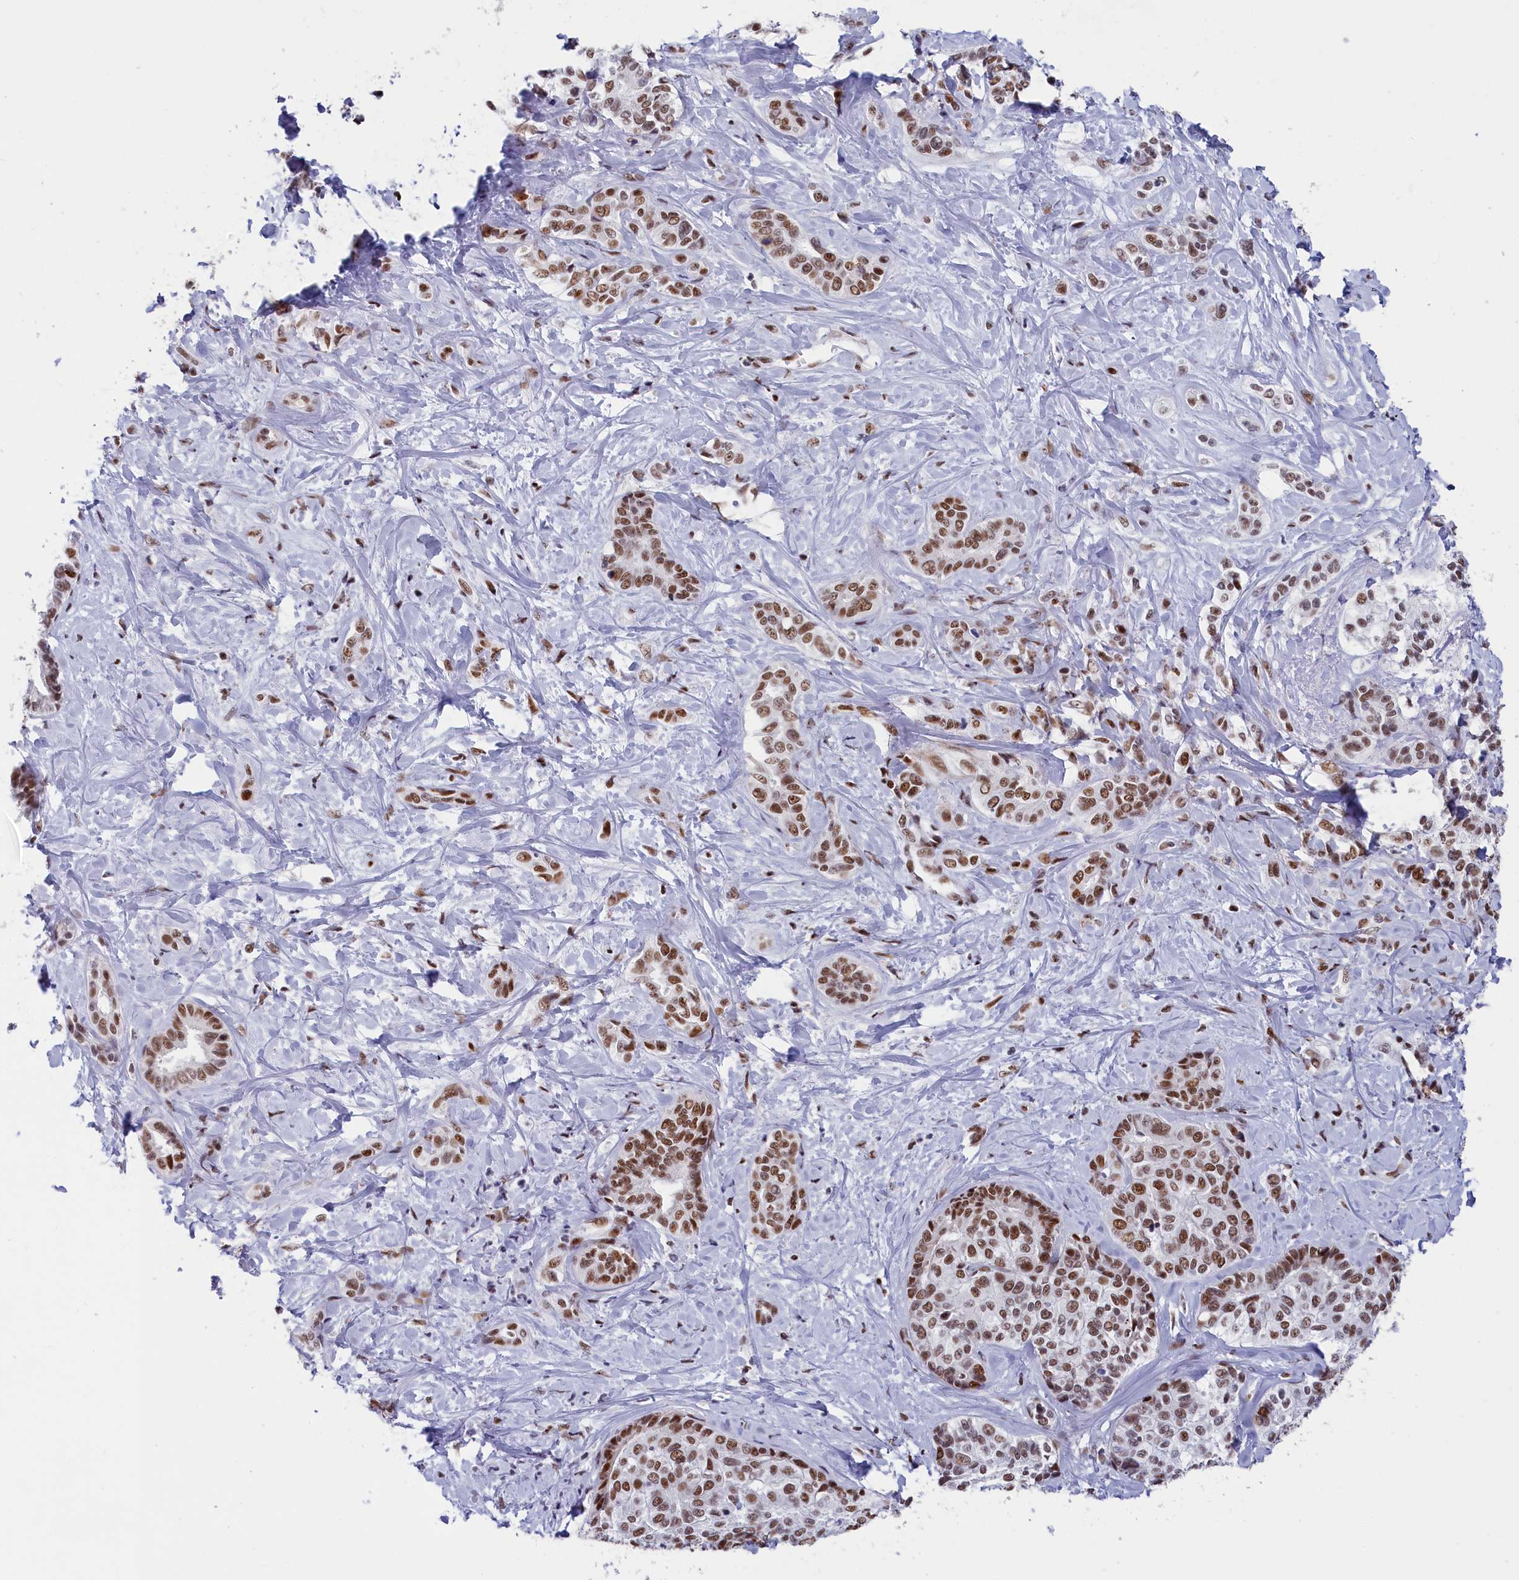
{"staining": {"intensity": "moderate", "quantity": ">75%", "location": "nuclear"}, "tissue": "liver cancer", "cell_type": "Tumor cells", "image_type": "cancer", "snomed": [{"axis": "morphology", "description": "Cholangiocarcinoma"}, {"axis": "topography", "description": "Liver"}], "caption": "This image shows immunohistochemistry (IHC) staining of human liver cholangiocarcinoma, with medium moderate nuclear positivity in about >75% of tumor cells.", "gene": "SNRNP70", "patient": {"sex": "female", "age": 77}}